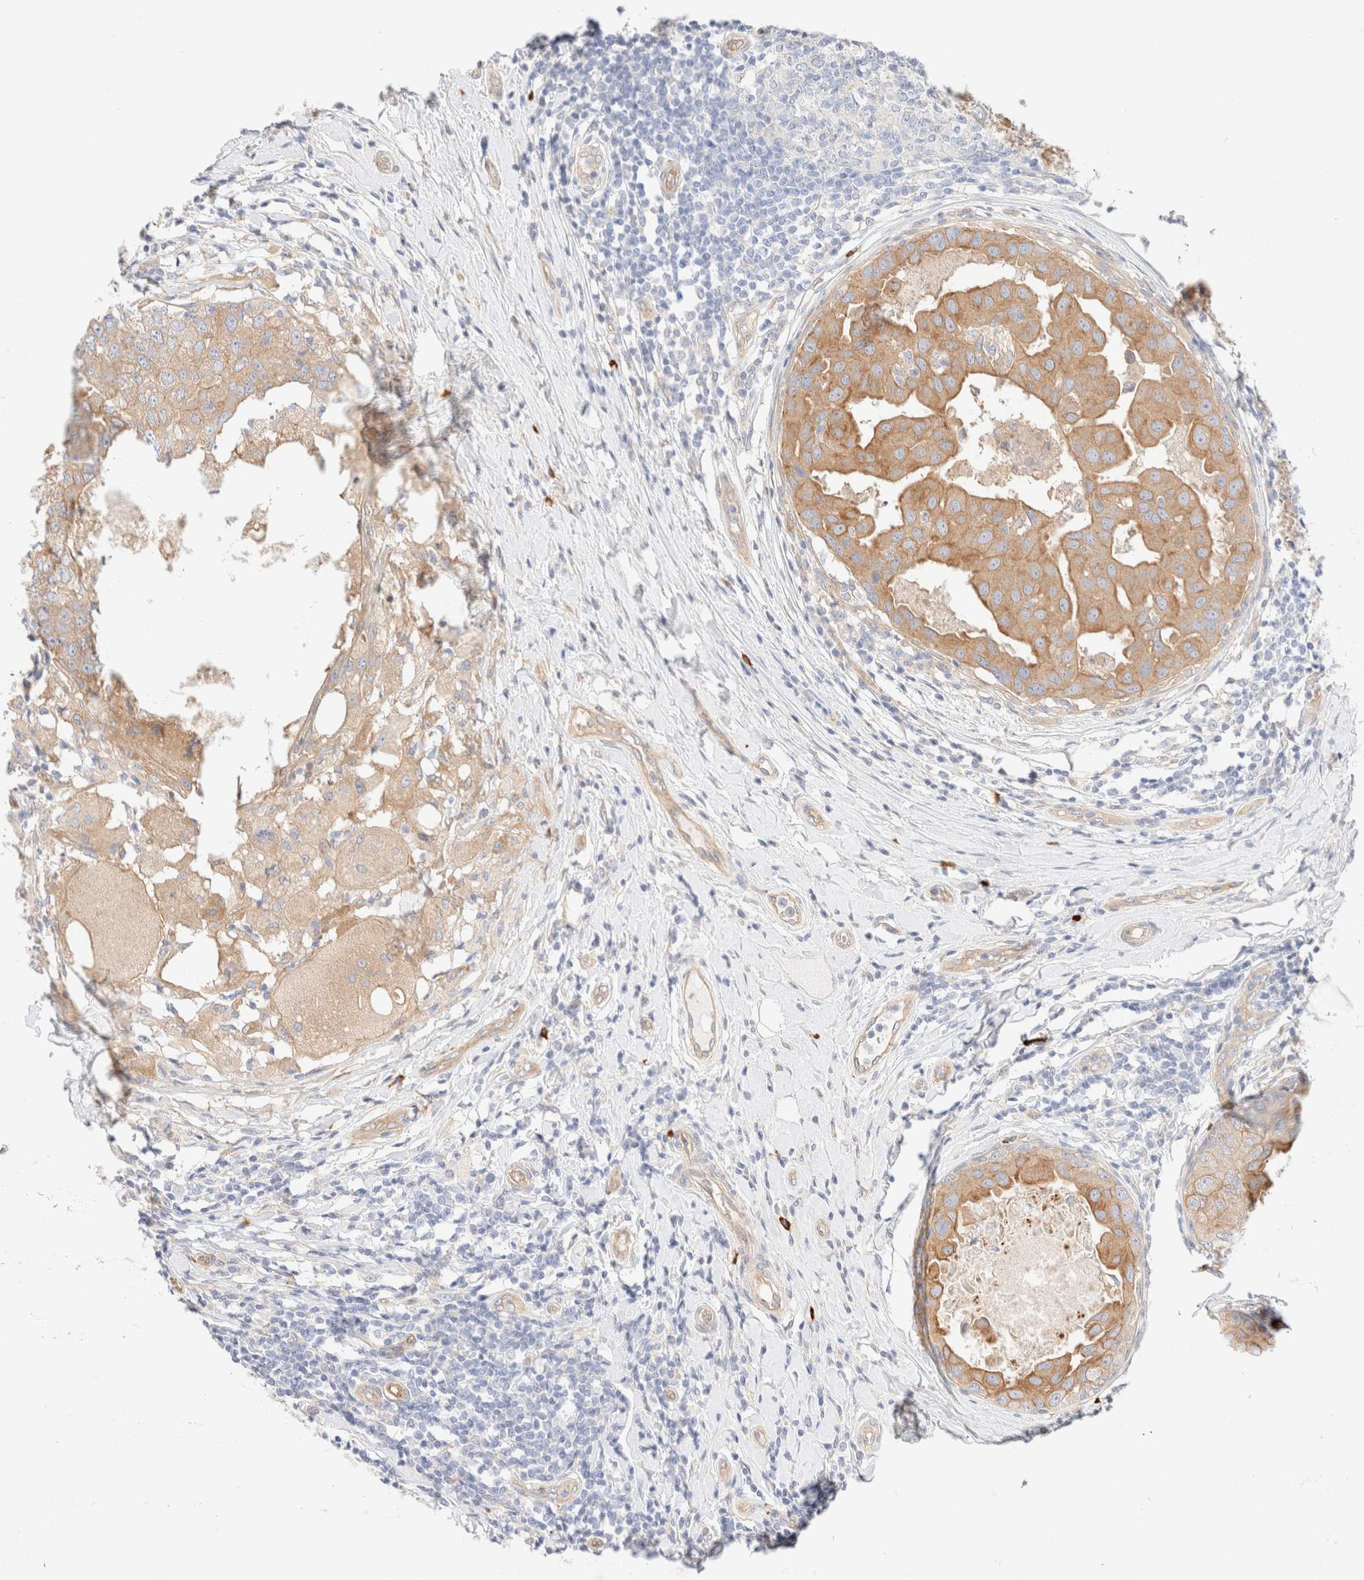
{"staining": {"intensity": "moderate", "quantity": "25%-75%", "location": "cytoplasmic/membranous"}, "tissue": "breast cancer", "cell_type": "Tumor cells", "image_type": "cancer", "snomed": [{"axis": "morphology", "description": "Duct carcinoma"}, {"axis": "topography", "description": "Breast"}], "caption": "A high-resolution histopathology image shows immunohistochemistry staining of breast cancer (infiltrating ductal carcinoma), which exhibits moderate cytoplasmic/membranous positivity in about 25%-75% of tumor cells. Immunohistochemistry stains the protein of interest in brown and the nuclei are stained blue.", "gene": "NIBAN2", "patient": {"sex": "female", "age": 27}}